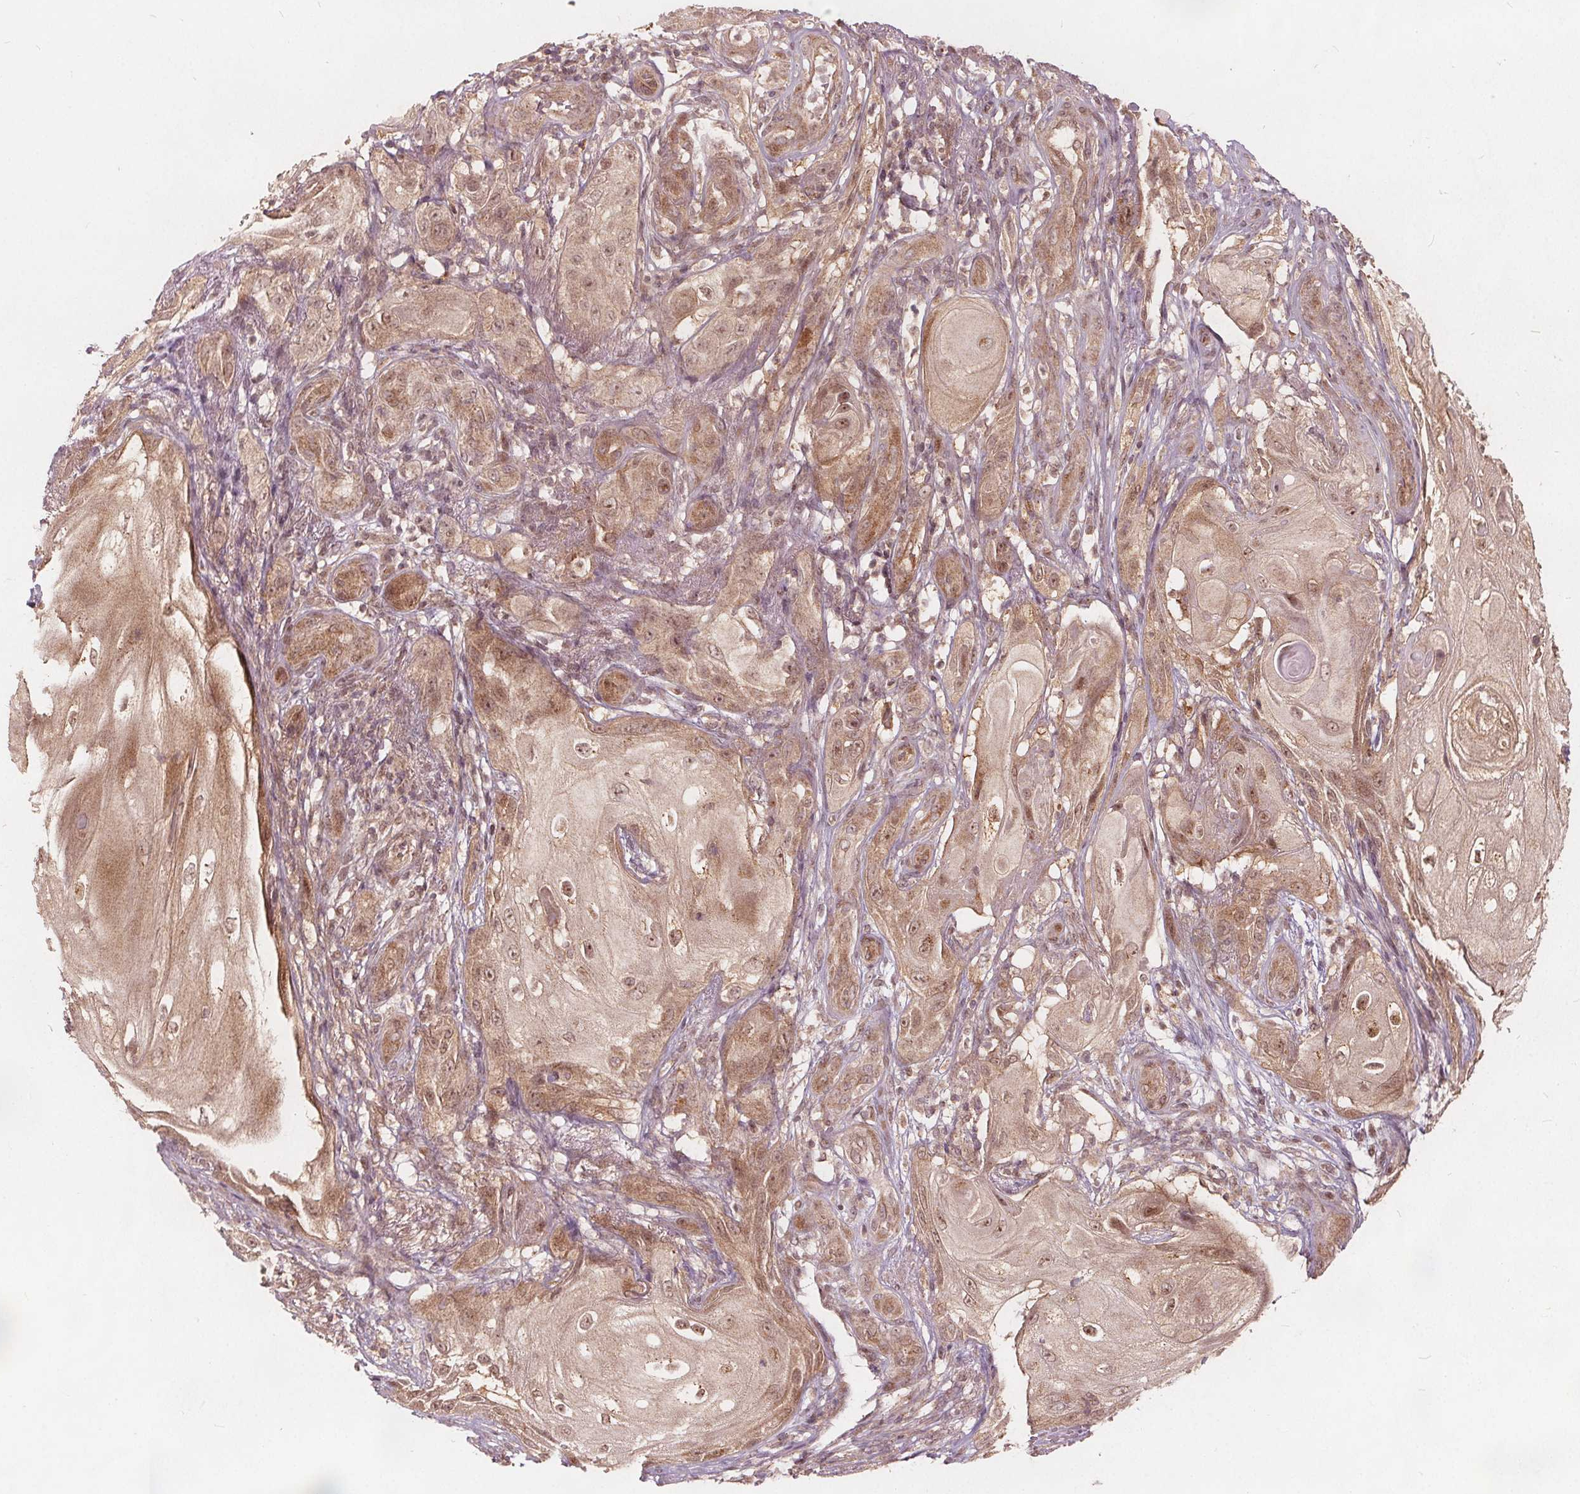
{"staining": {"intensity": "moderate", "quantity": ">75%", "location": "nuclear"}, "tissue": "skin cancer", "cell_type": "Tumor cells", "image_type": "cancer", "snomed": [{"axis": "morphology", "description": "Squamous cell carcinoma, NOS"}, {"axis": "topography", "description": "Skin"}], "caption": "Skin squamous cell carcinoma stained with a brown dye displays moderate nuclear positive staining in about >75% of tumor cells.", "gene": "PPP1CB", "patient": {"sex": "male", "age": 62}}